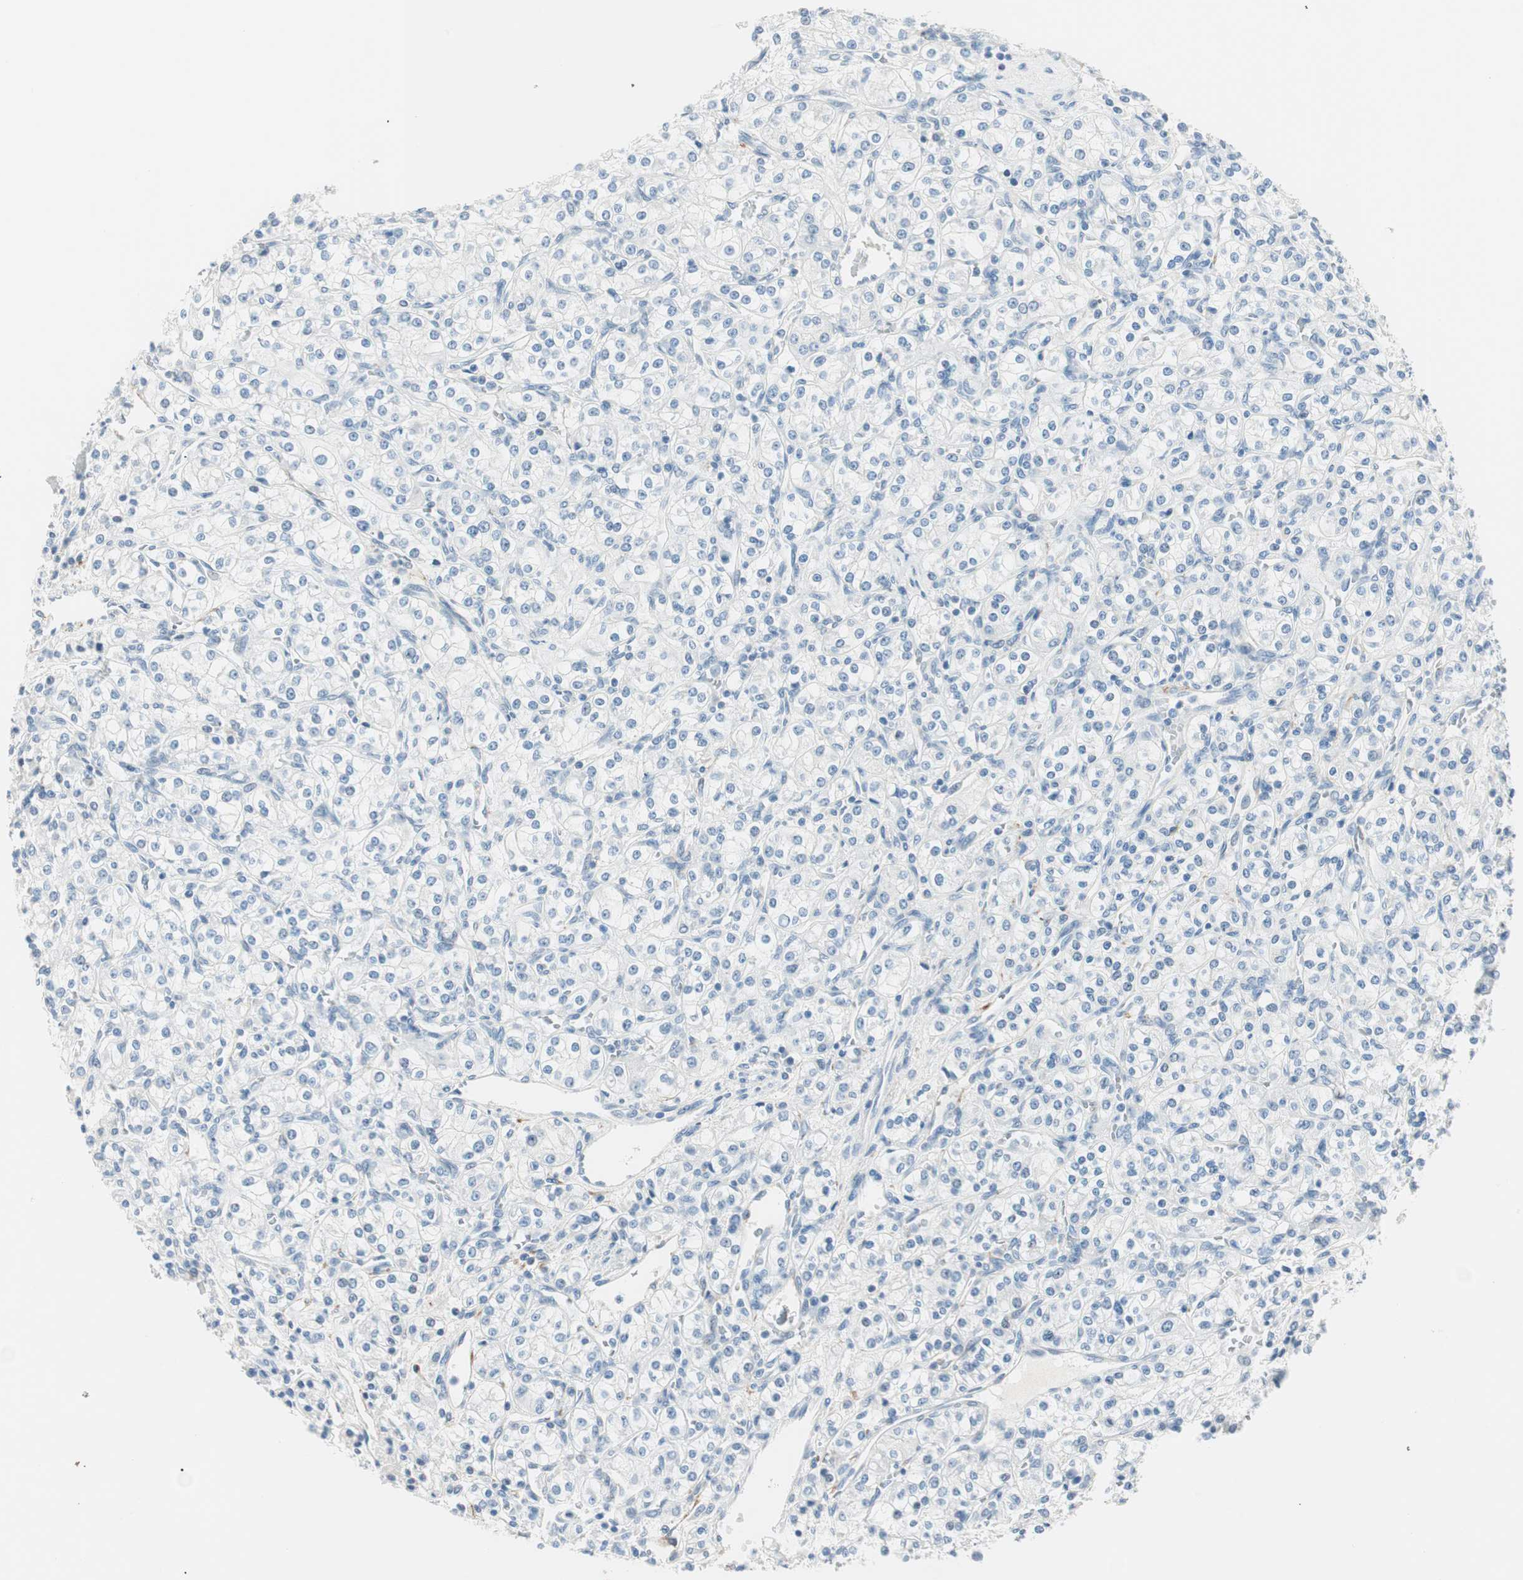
{"staining": {"intensity": "negative", "quantity": "none", "location": "none"}, "tissue": "renal cancer", "cell_type": "Tumor cells", "image_type": "cancer", "snomed": [{"axis": "morphology", "description": "Adenocarcinoma, NOS"}, {"axis": "topography", "description": "Kidney"}], "caption": "IHC of human adenocarcinoma (renal) exhibits no expression in tumor cells.", "gene": "GNAO1", "patient": {"sex": "male", "age": 77}}